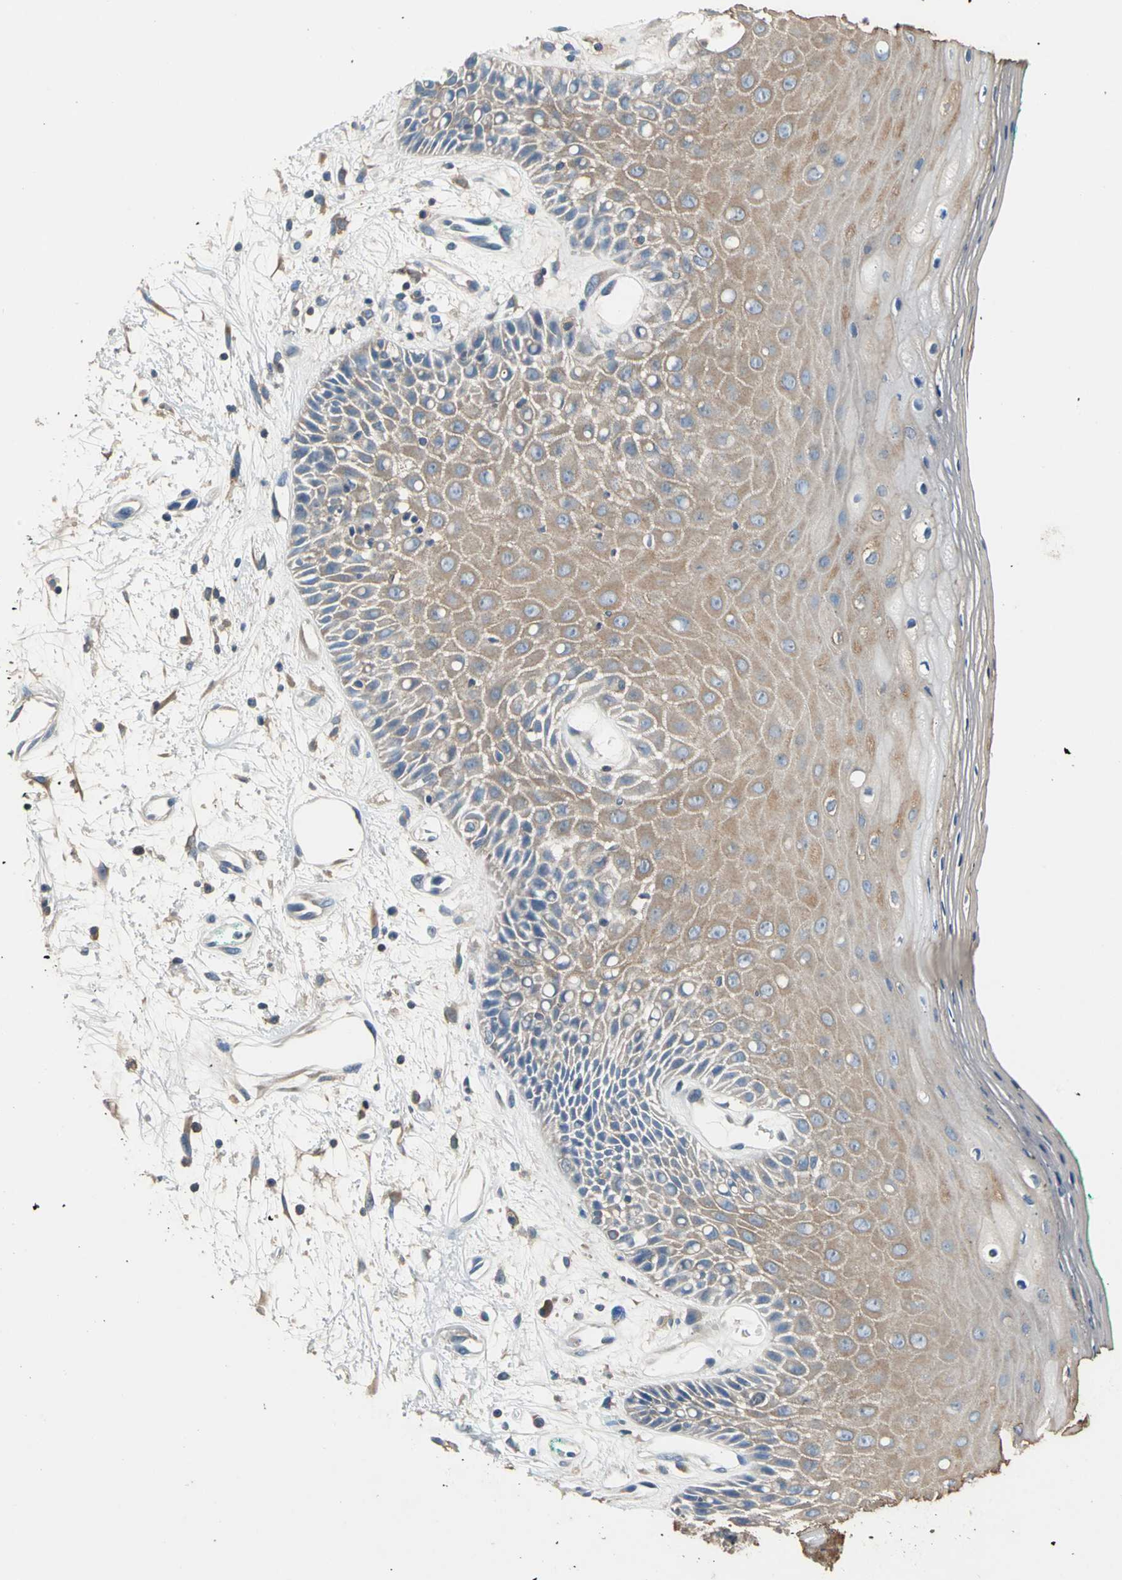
{"staining": {"intensity": "weak", "quantity": "25%-75%", "location": "cytoplasmic/membranous"}, "tissue": "oral mucosa", "cell_type": "Squamous epithelial cells", "image_type": "normal", "snomed": [{"axis": "morphology", "description": "Normal tissue, NOS"}, {"axis": "morphology", "description": "Squamous cell carcinoma, NOS"}, {"axis": "topography", "description": "Skeletal muscle"}, {"axis": "topography", "description": "Oral tissue"}, {"axis": "topography", "description": "Head-Neck"}], "caption": "DAB (3,3'-diaminobenzidine) immunohistochemical staining of normal oral mucosa demonstrates weak cytoplasmic/membranous protein positivity in approximately 25%-75% of squamous epithelial cells. (IHC, brightfield microscopy, high magnification).", "gene": "PRKCA", "patient": {"sex": "female", "age": 84}}